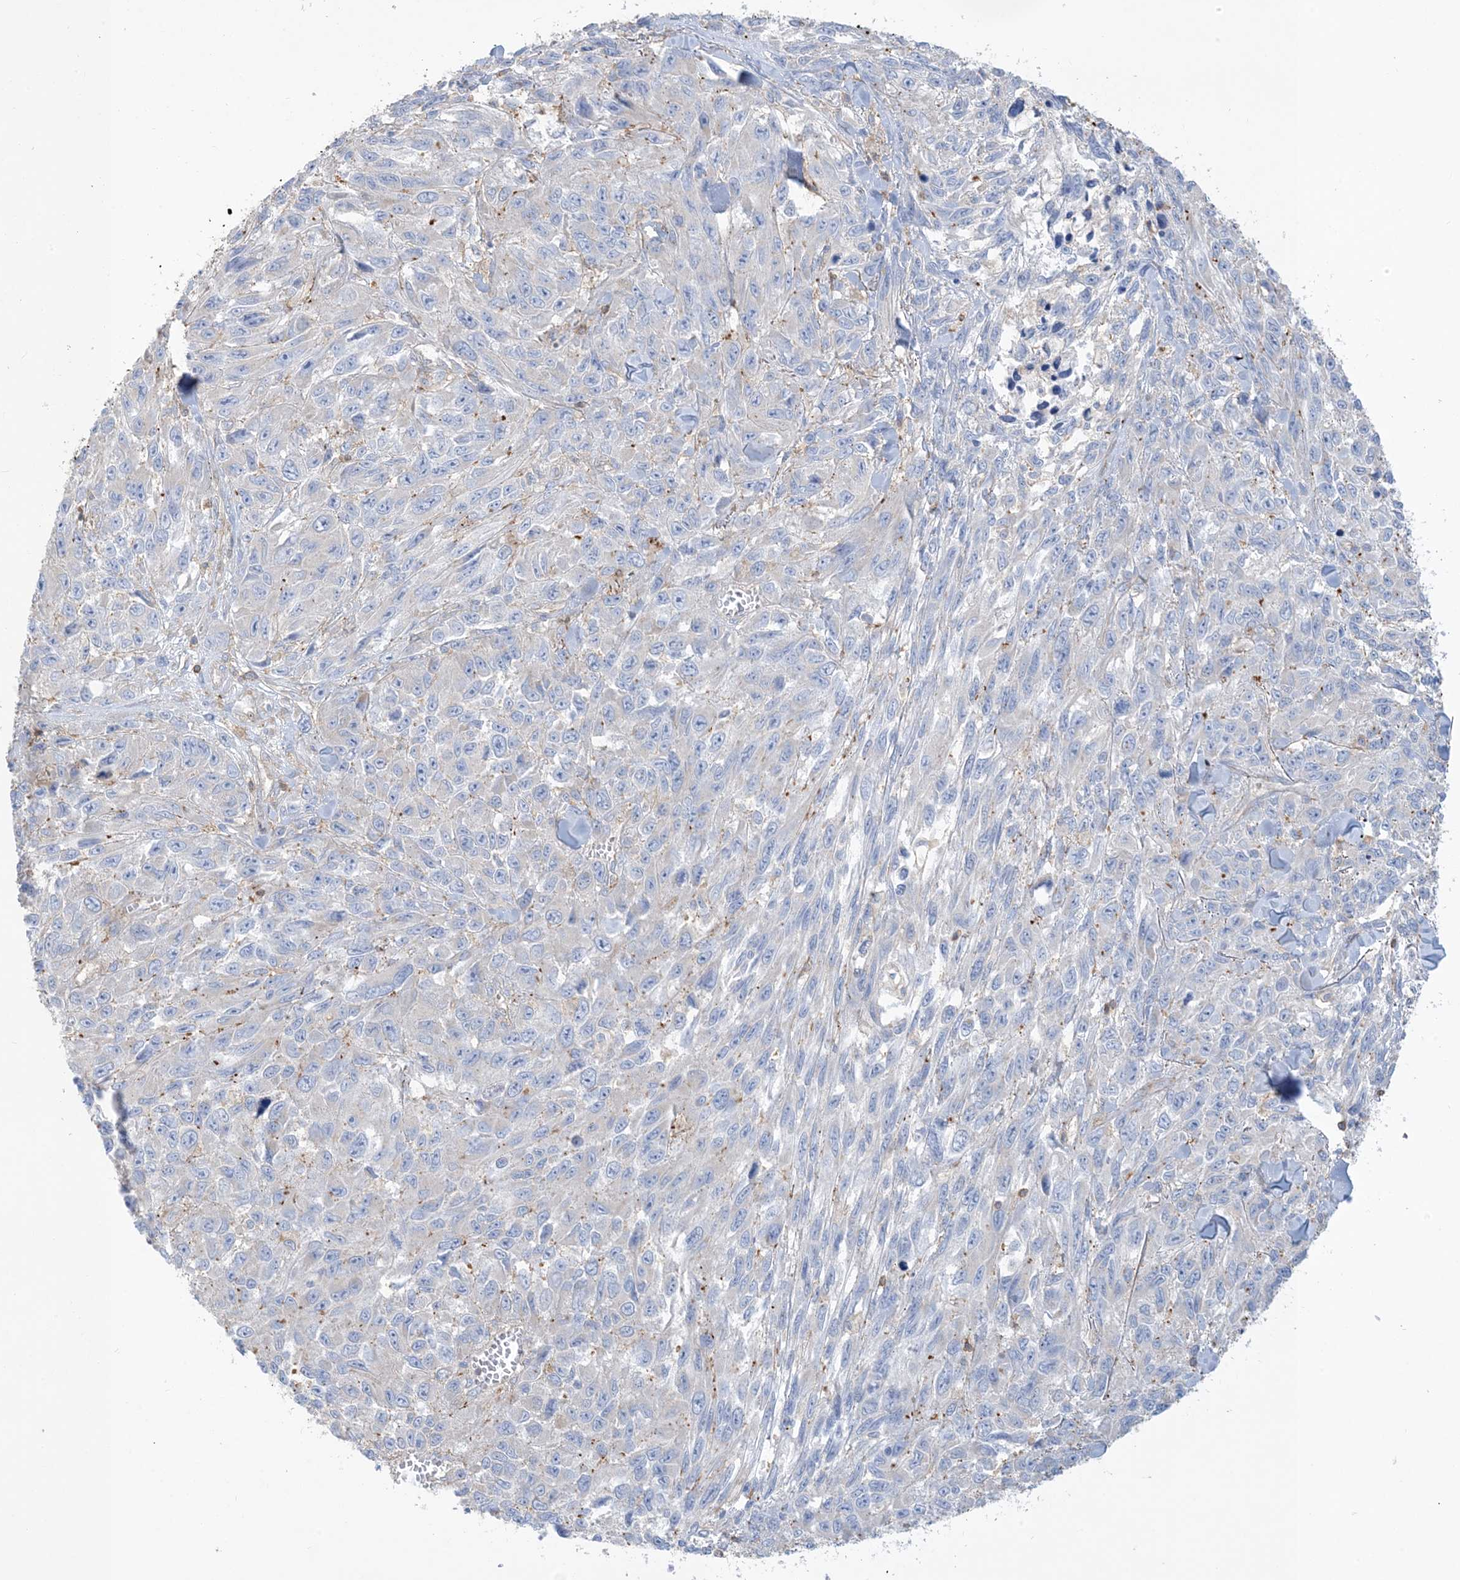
{"staining": {"intensity": "negative", "quantity": "none", "location": "none"}, "tissue": "melanoma", "cell_type": "Tumor cells", "image_type": "cancer", "snomed": [{"axis": "morphology", "description": "Malignant melanoma, NOS"}, {"axis": "topography", "description": "Skin"}], "caption": "This photomicrograph is of melanoma stained with IHC to label a protein in brown with the nuclei are counter-stained blue. There is no staining in tumor cells.", "gene": "GTF3C2", "patient": {"sex": "female", "age": 96}}